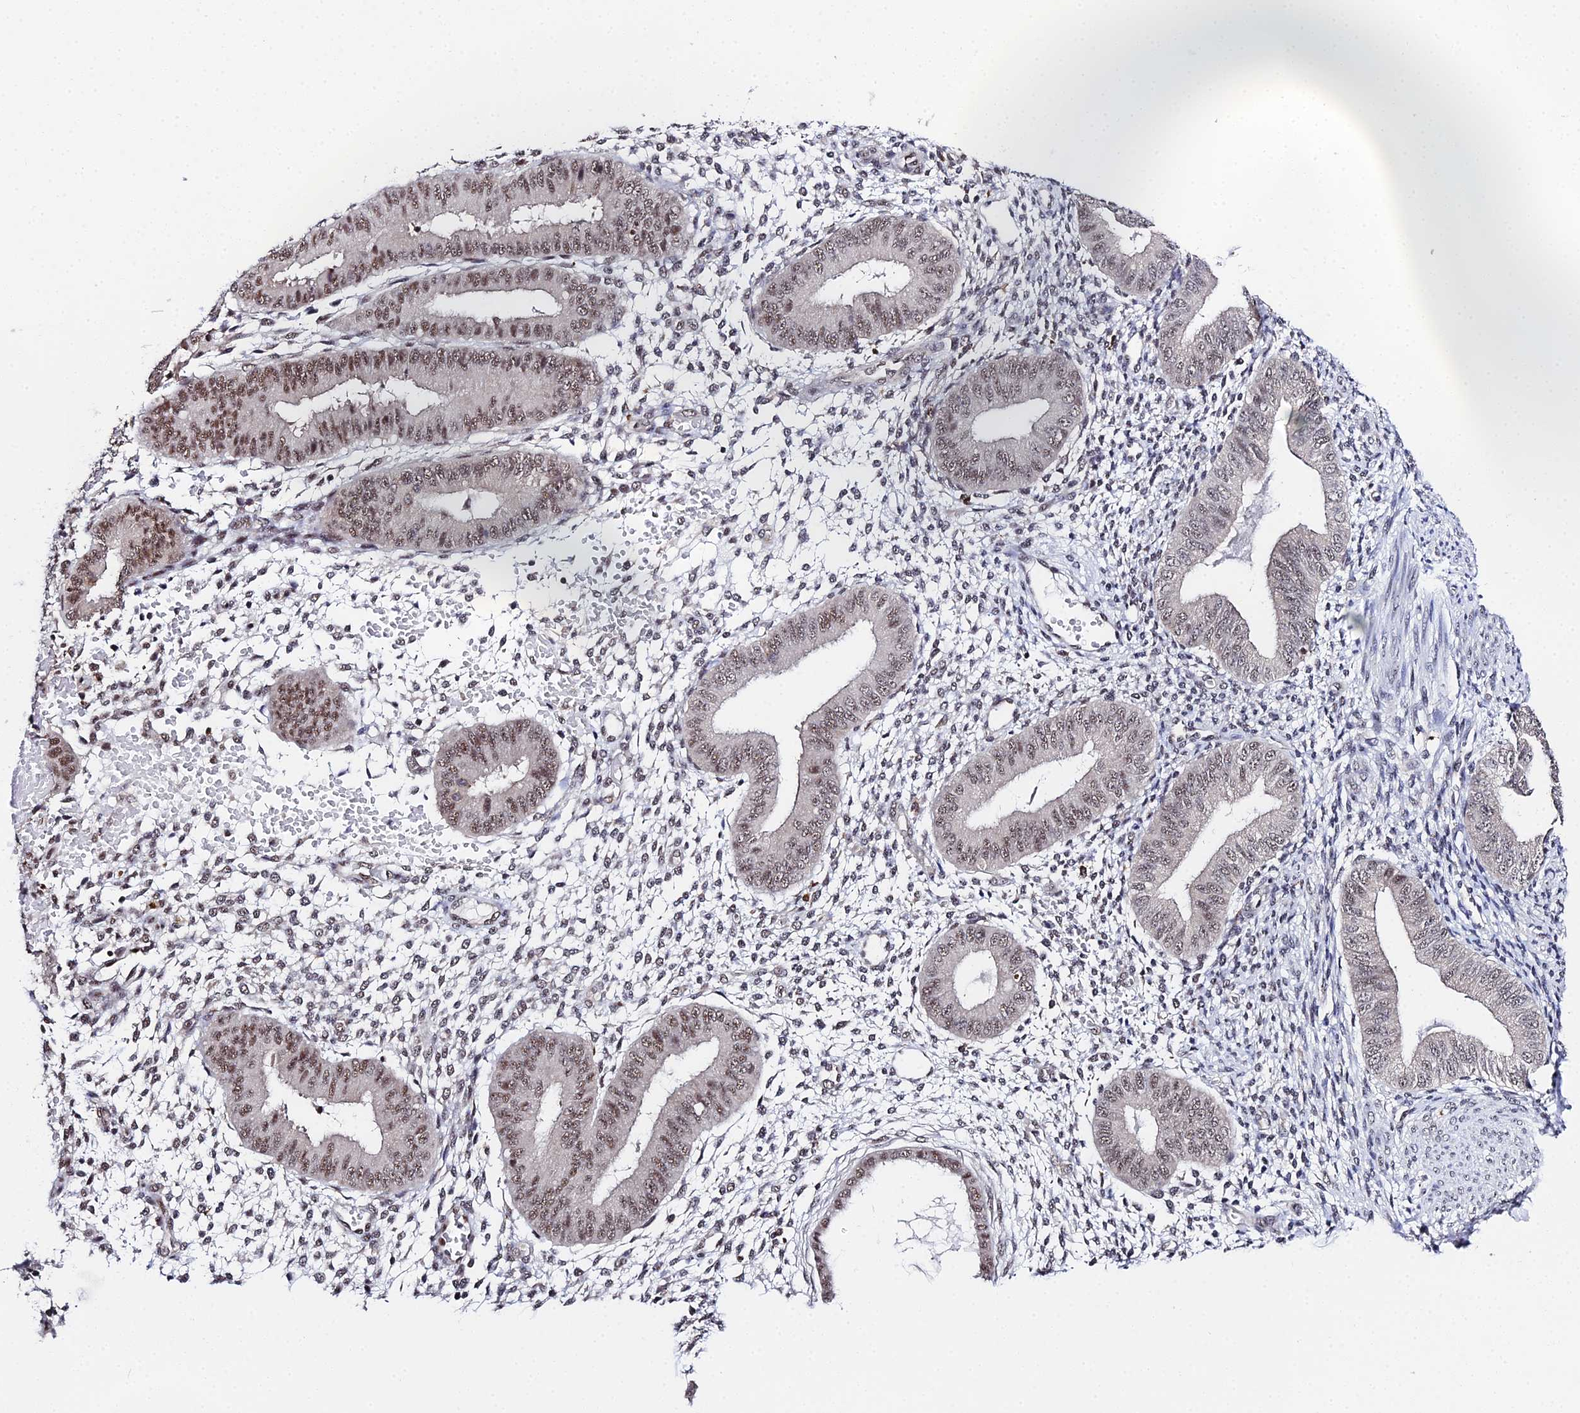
{"staining": {"intensity": "moderate", "quantity": "<25%", "location": "nuclear"}, "tissue": "endometrium", "cell_type": "Cells in endometrial stroma", "image_type": "normal", "snomed": [{"axis": "morphology", "description": "Normal tissue, NOS"}, {"axis": "topography", "description": "Endometrium"}], "caption": "Protein staining shows moderate nuclear staining in about <25% of cells in endometrial stroma in normal endometrium. (DAB = brown stain, brightfield microscopy at high magnification).", "gene": "MAGOHB", "patient": {"sex": "female", "age": 49}}